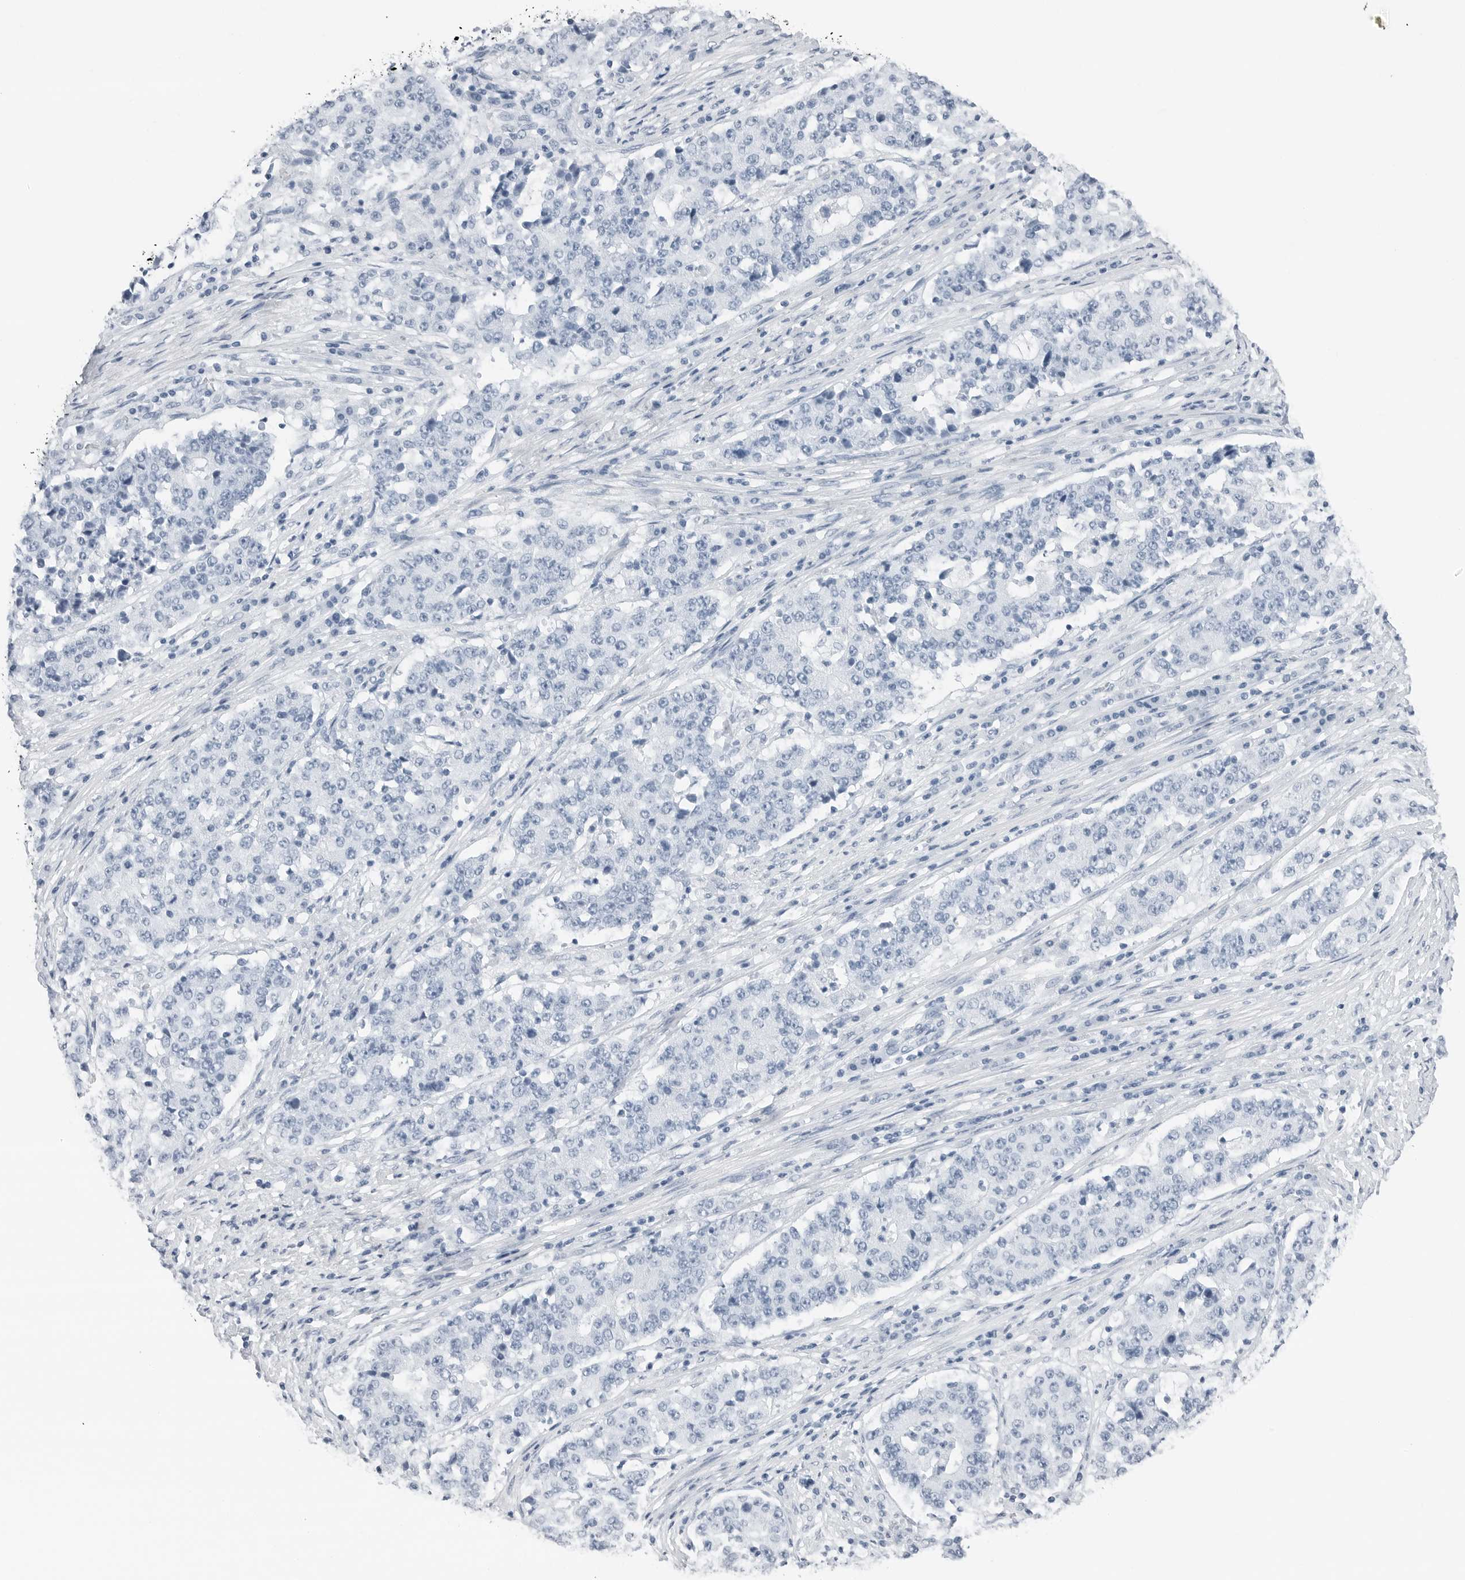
{"staining": {"intensity": "negative", "quantity": "none", "location": "none"}, "tissue": "stomach cancer", "cell_type": "Tumor cells", "image_type": "cancer", "snomed": [{"axis": "morphology", "description": "Adenocarcinoma, NOS"}, {"axis": "topography", "description": "Stomach"}], "caption": "High magnification brightfield microscopy of stomach cancer stained with DAB (brown) and counterstained with hematoxylin (blue): tumor cells show no significant staining.", "gene": "SLPI", "patient": {"sex": "male", "age": 59}}